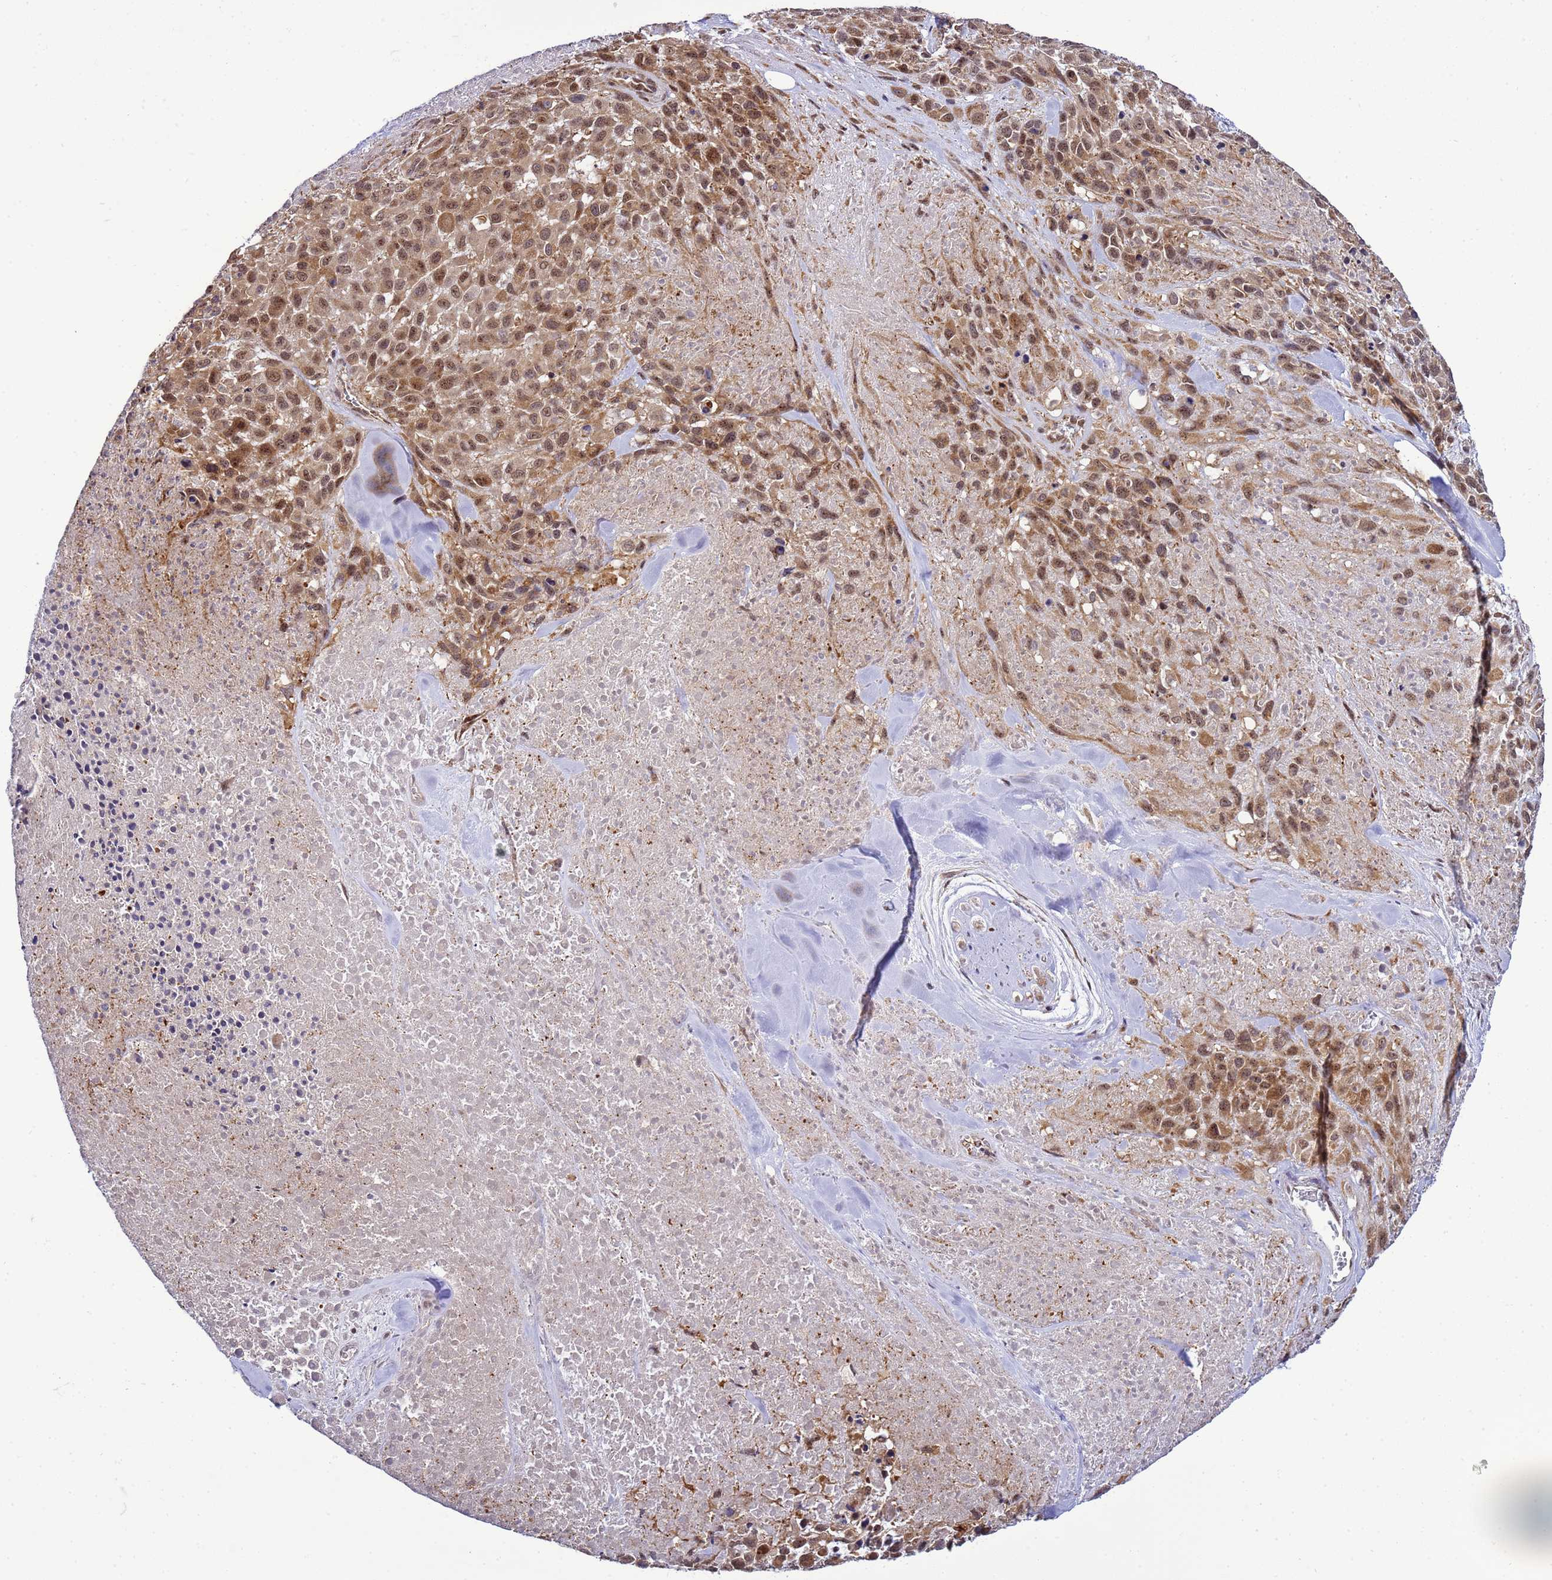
{"staining": {"intensity": "moderate", "quantity": ">75%", "location": "cytoplasmic/membranous,nuclear"}, "tissue": "melanoma", "cell_type": "Tumor cells", "image_type": "cancer", "snomed": [{"axis": "morphology", "description": "Malignant melanoma, Metastatic site"}, {"axis": "topography", "description": "Skin"}], "caption": "A brown stain labels moderate cytoplasmic/membranous and nuclear staining of a protein in malignant melanoma (metastatic site) tumor cells.", "gene": "GEN1", "patient": {"sex": "female", "age": 81}}